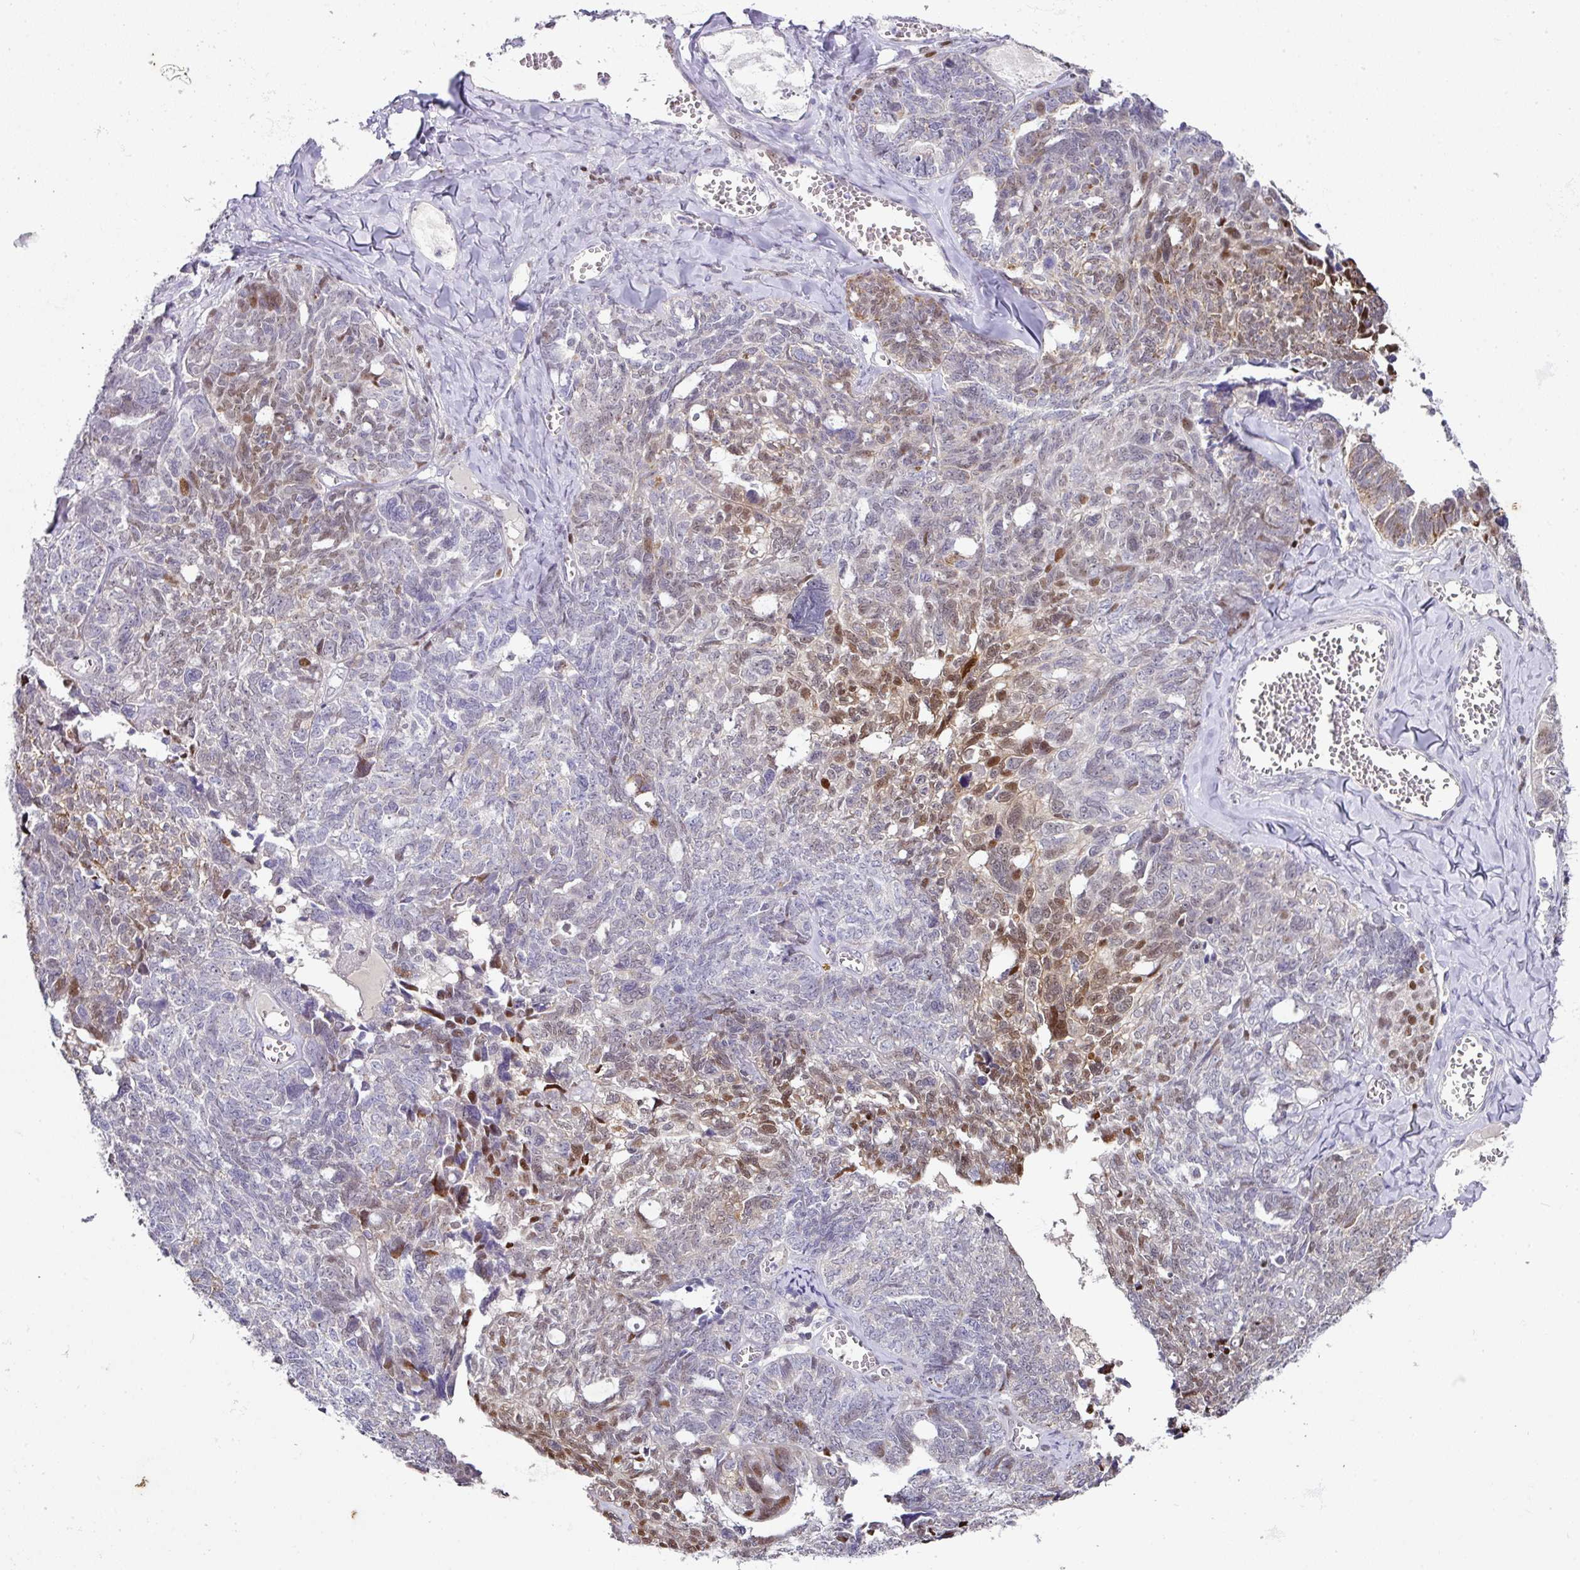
{"staining": {"intensity": "moderate", "quantity": "<25%", "location": "nuclear"}, "tissue": "ovarian cancer", "cell_type": "Tumor cells", "image_type": "cancer", "snomed": [{"axis": "morphology", "description": "Cystadenocarcinoma, serous, NOS"}, {"axis": "topography", "description": "Ovary"}], "caption": "IHC (DAB (3,3'-diaminobenzidine)) staining of human ovarian cancer displays moderate nuclear protein expression in approximately <25% of tumor cells.", "gene": "ANKRD18A", "patient": {"sex": "female", "age": 79}}